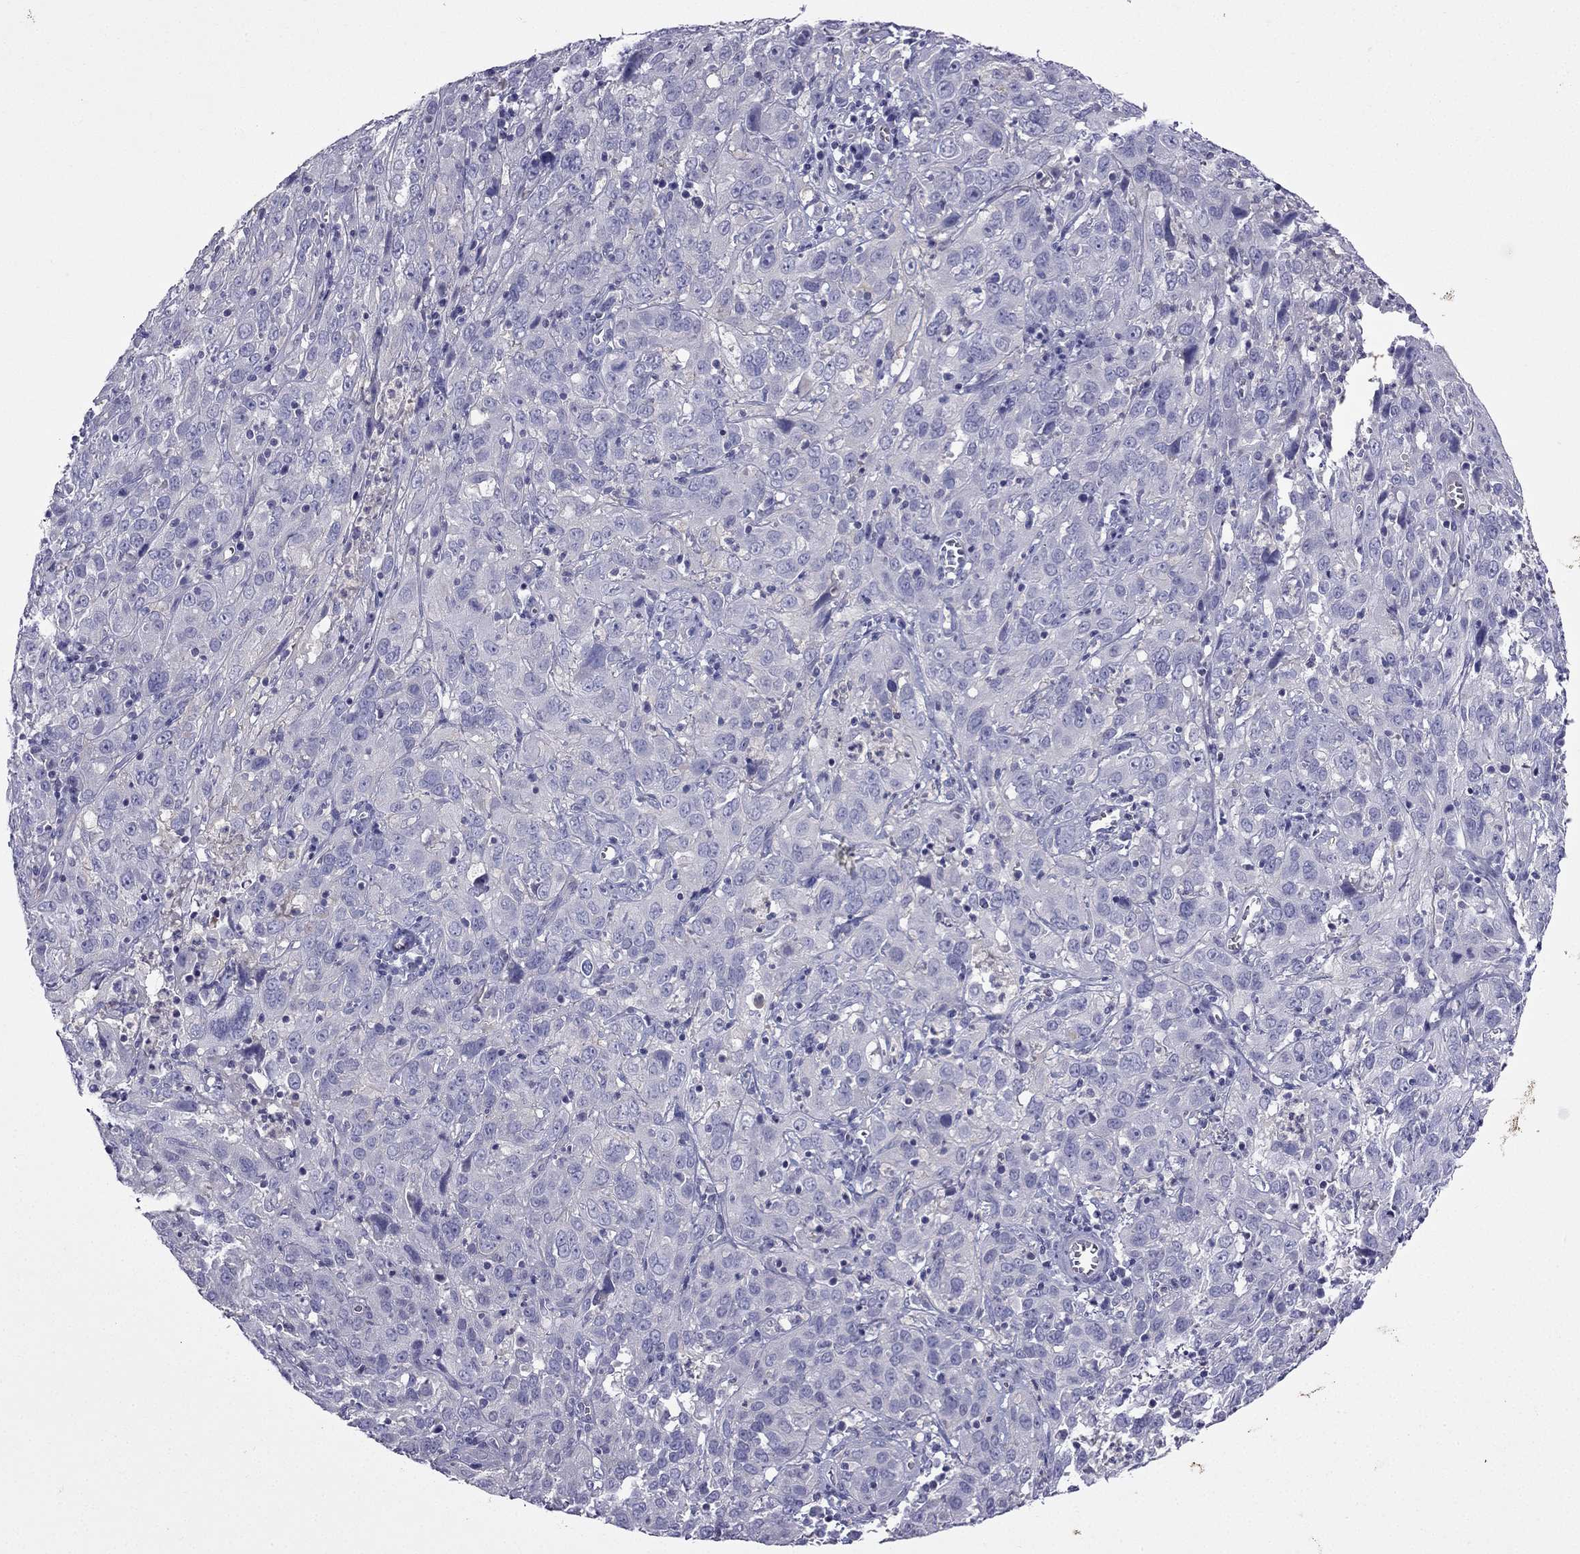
{"staining": {"intensity": "negative", "quantity": "none", "location": "none"}, "tissue": "cervical cancer", "cell_type": "Tumor cells", "image_type": "cancer", "snomed": [{"axis": "morphology", "description": "Squamous cell carcinoma, NOS"}, {"axis": "topography", "description": "Cervix"}], "caption": "This is an IHC micrograph of human cervical squamous cell carcinoma. There is no staining in tumor cells.", "gene": "GJA8", "patient": {"sex": "female", "age": 32}}